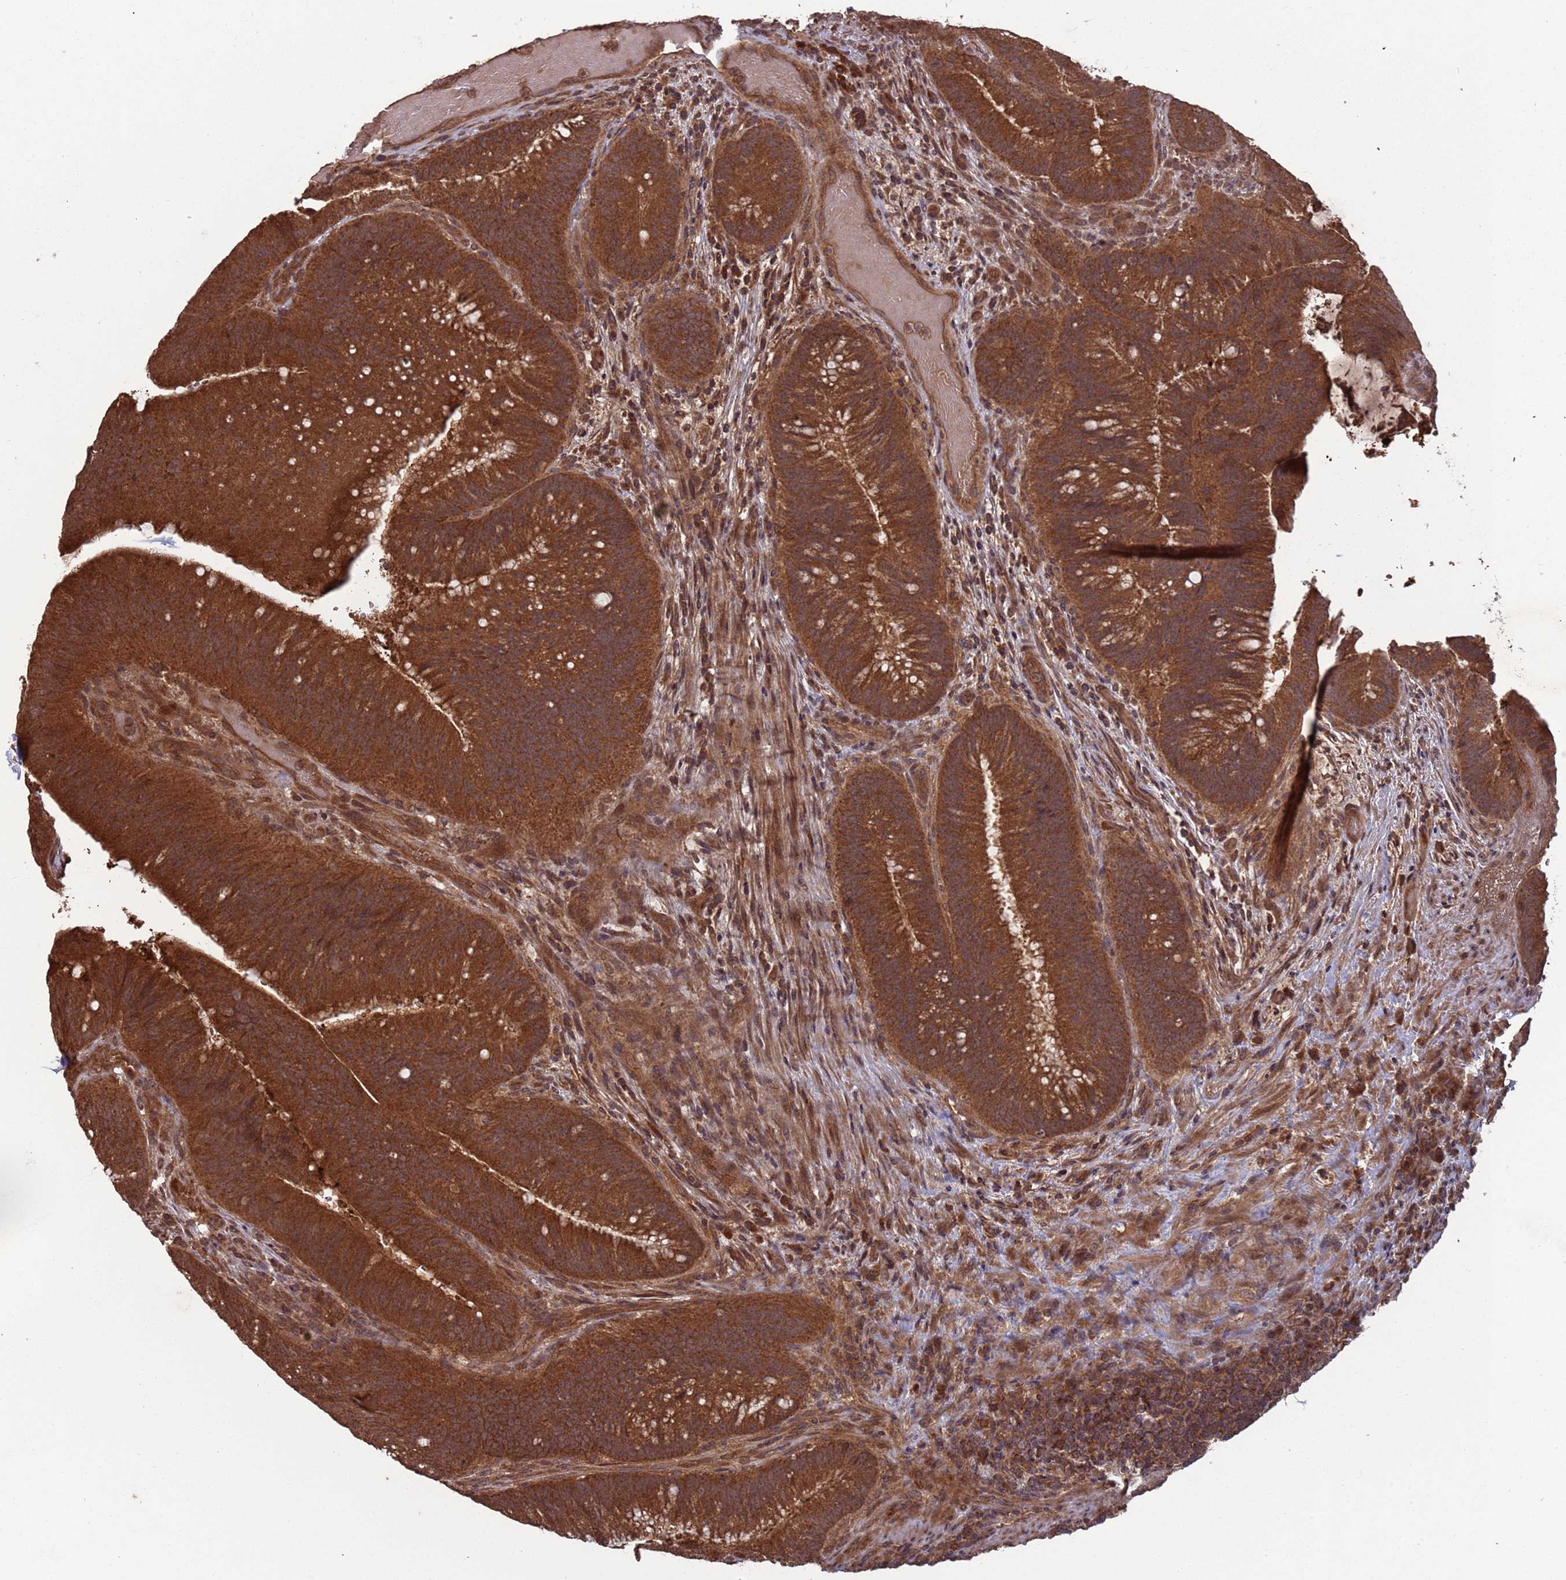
{"staining": {"intensity": "strong", "quantity": ">75%", "location": "cytoplasmic/membranous"}, "tissue": "colorectal cancer", "cell_type": "Tumor cells", "image_type": "cancer", "snomed": [{"axis": "morphology", "description": "Adenocarcinoma, NOS"}, {"axis": "topography", "description": "Colon"}], "caption": "Immunohistochemistry (IHC) staining of colorectal adenocarcinoma, which reveals high levels of strong cytoplasmic/membranous expression in about >75% of tumor cells indicating strong cytoplasmic/membranous protein positivity. The staining was performed using DAB (brown) for protein detection and nuclei were counterstained in hematoxylin (blue).", "gene": "ERI1", "patient": {"sex": "female", "age": 43}}